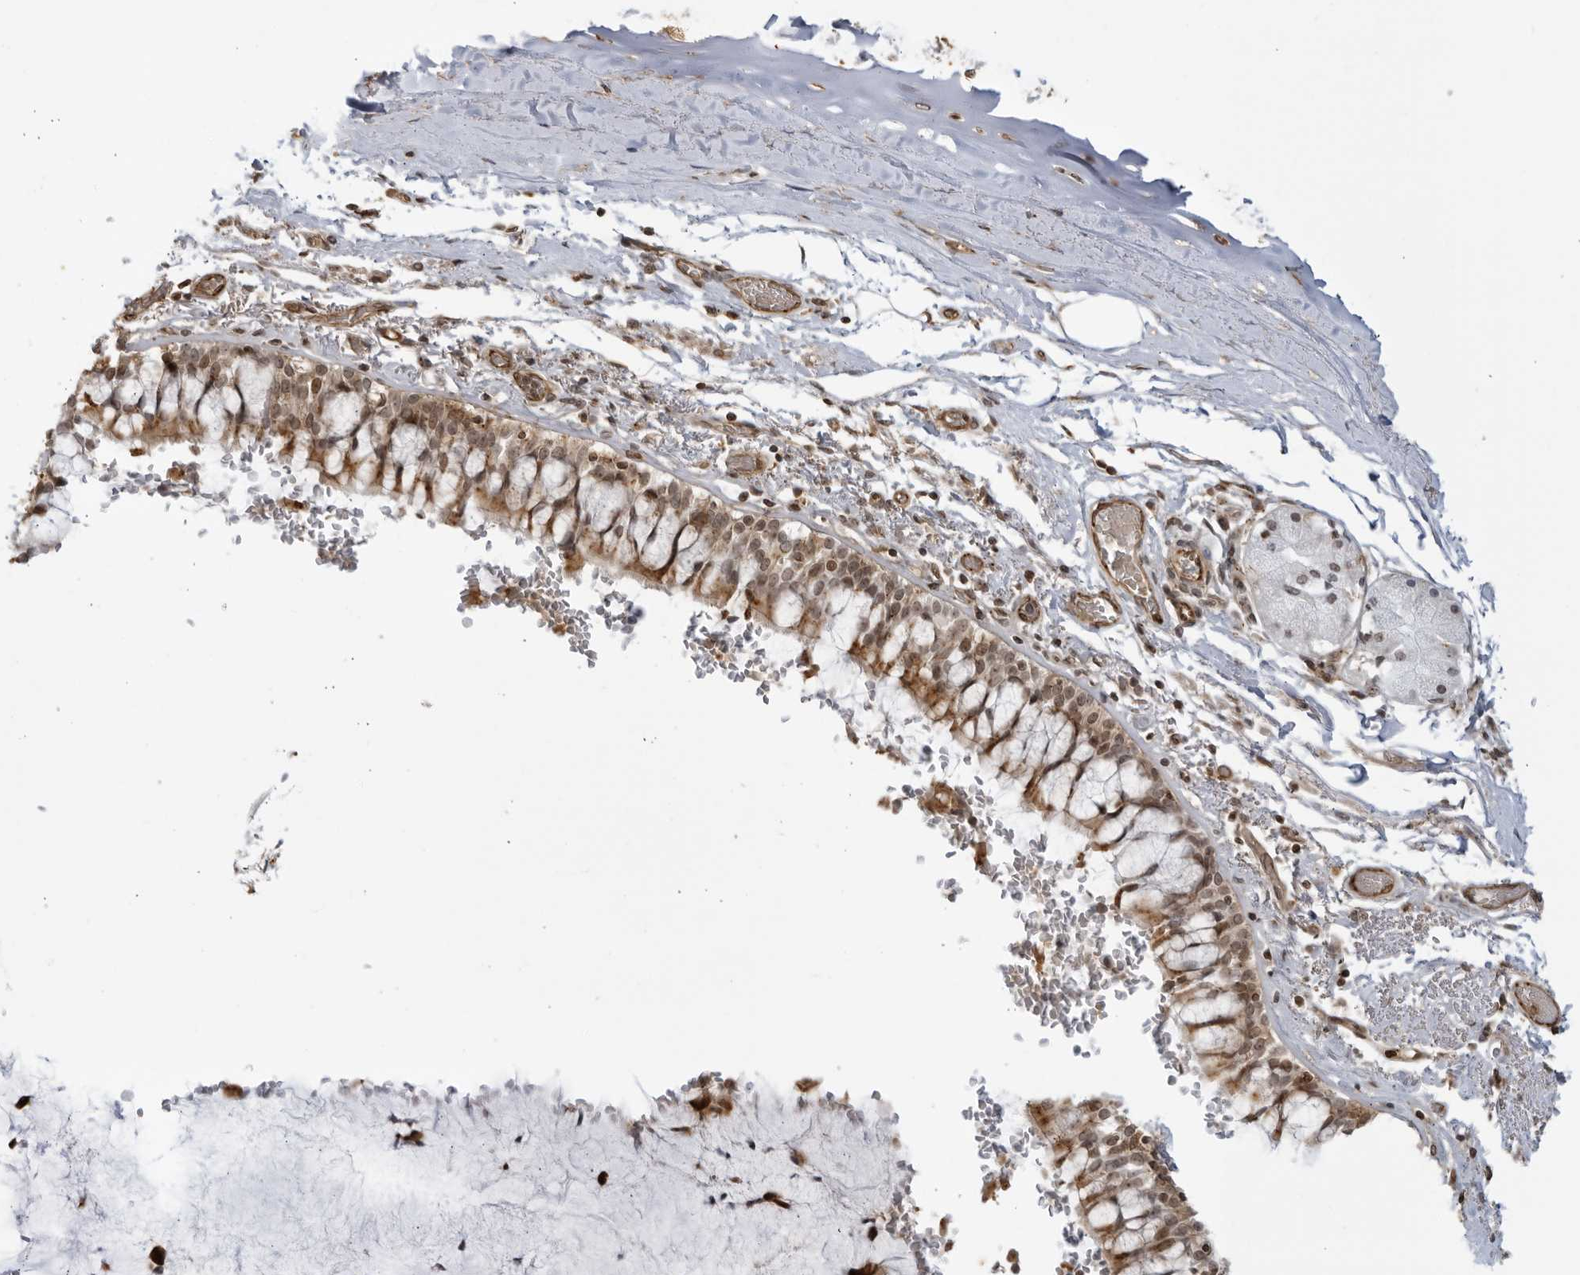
{"staining": {"intensity": "moderate", "quantity": ">75%", "location": "cytoplasmic/membranous,nuclear"}, "tissue": "bronchus", "cell_type": "Respiratory epithelial cells", "image_type": "normal", "snomed": [{"axis": "morphology", "description": "Normal tissue, NOS"}, {"axis": "morphology", "description": "Inflammation, NOS"}, {"axis": "topography", "description": "Cartilage tissue"}, {"axis": "topography", "description": "Bronchus"}, {"axis": "topography", "description": "Lung"}], "caption": "A high-resolution micrograph shows immunohistochemistry (IHC) staining of benign bronchus, which shows moderate cytoplasmic/membranous,nuclear expression in about >75% of respiratory epithelial cells. (Stains: DAB in brown, nuclei in blue, Microscopy: brightfield microscopy at high magnification).", "gene": "TCF21", "patient": {"sex": "female", "age": 64}}